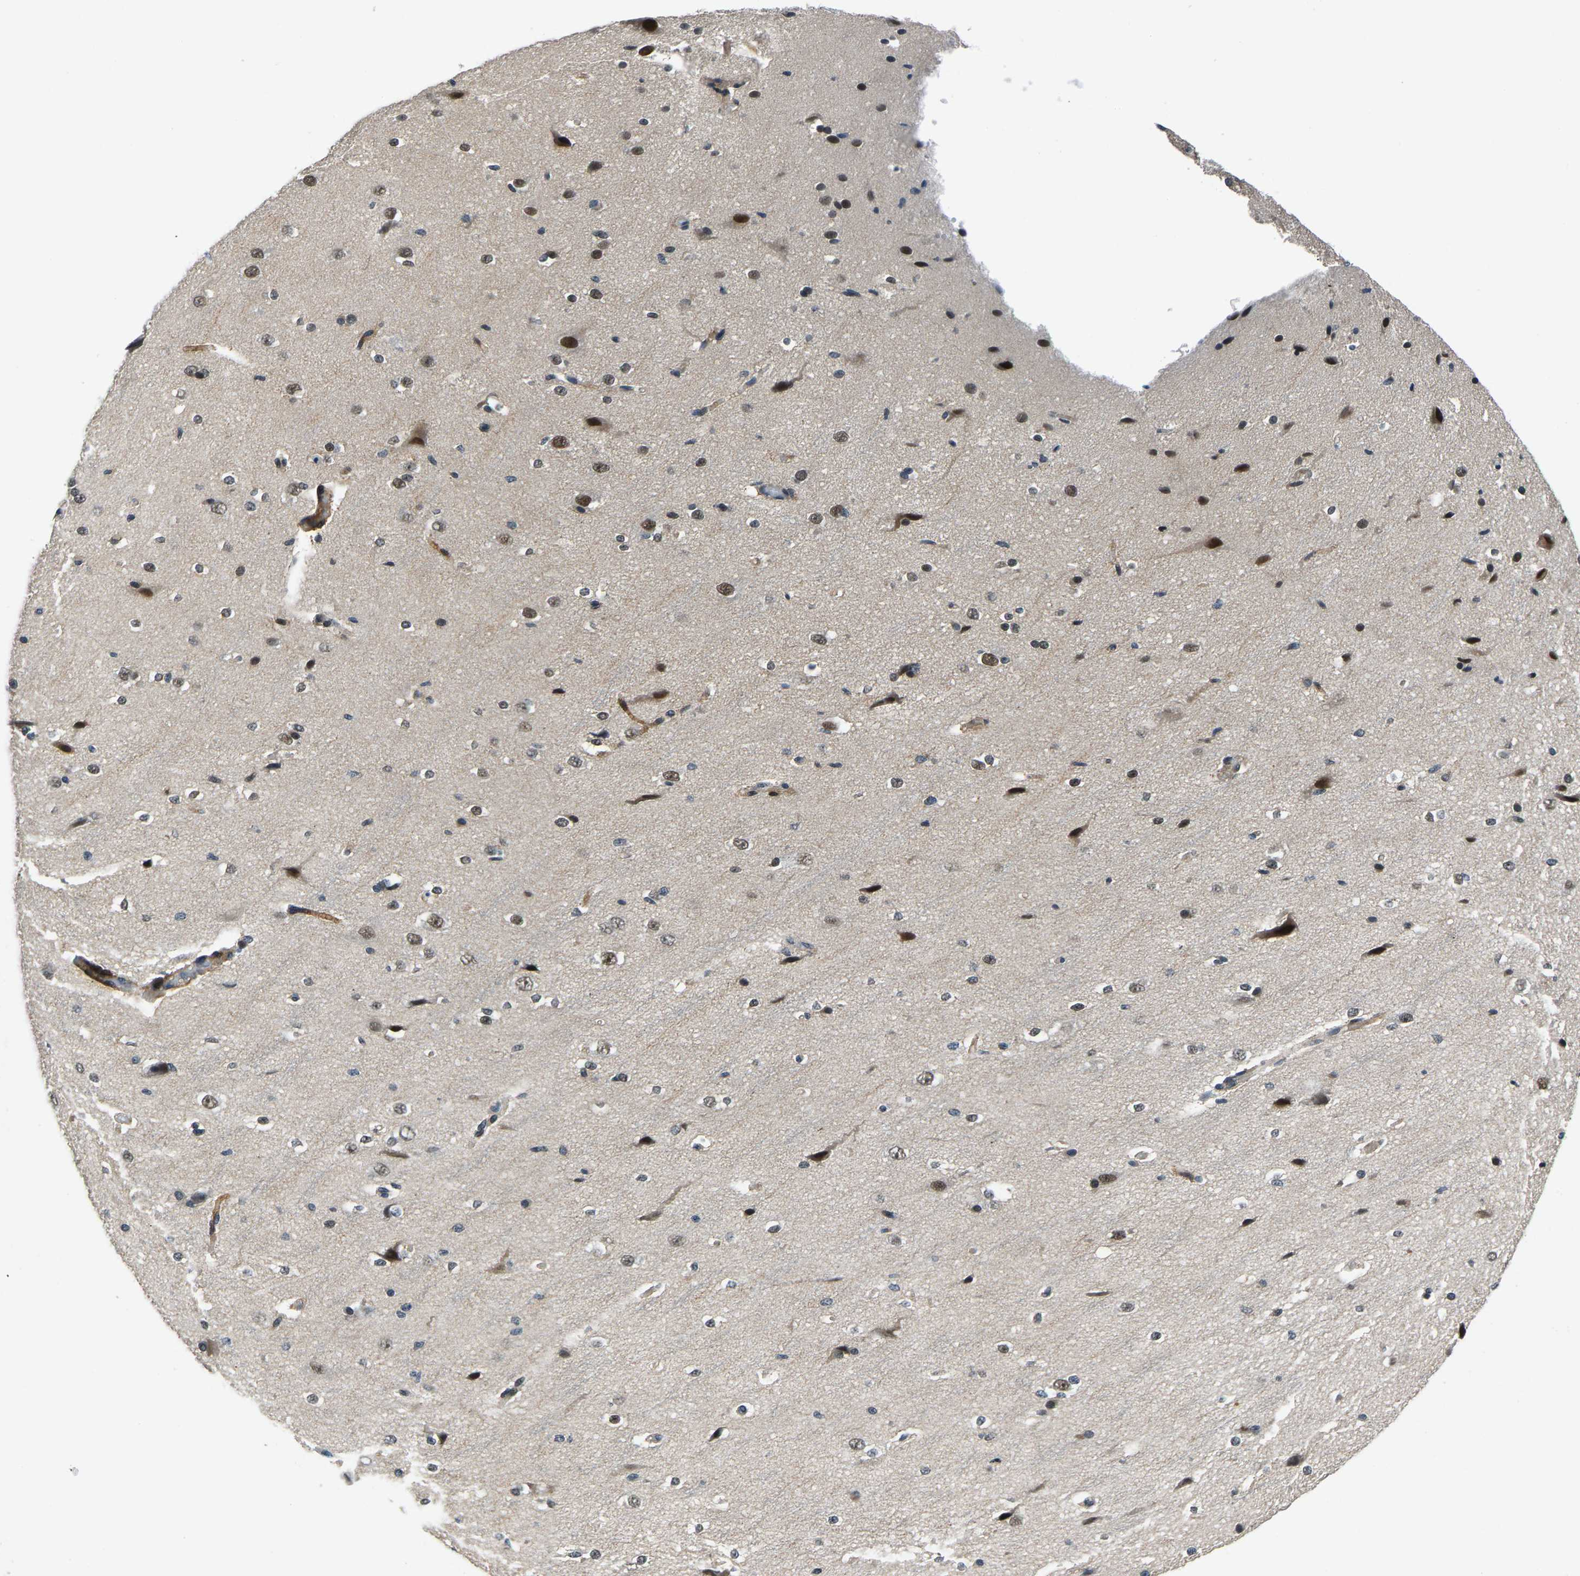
{"staining": {"intensity": "moderate", "quantity": ">75%", "location": "cytoplasmic/membranous,nuclear"}, "tissue": "cerebral cortex", "cell_type": "Endothelial cells", "image_type": "normal", "snomed": [{"axis": "morphology", "description": "Normal tissue, NOS"}, {"axis": "morphology", "description": "Developmental malformation"}, {"axis": "topography", "description": "Cerebral cortex"}], "caption": "Immunohistochemistry (IHC) photomicrograph of unremarkable human cerebral cortex stained for a protein (brown), which displays medium levels of moderate cytoplasmic/membranous,nuclear staining in about >75% of endothelial cells.", "gene": "RLIM", "patient": {"sex": "female", "age": 30}}